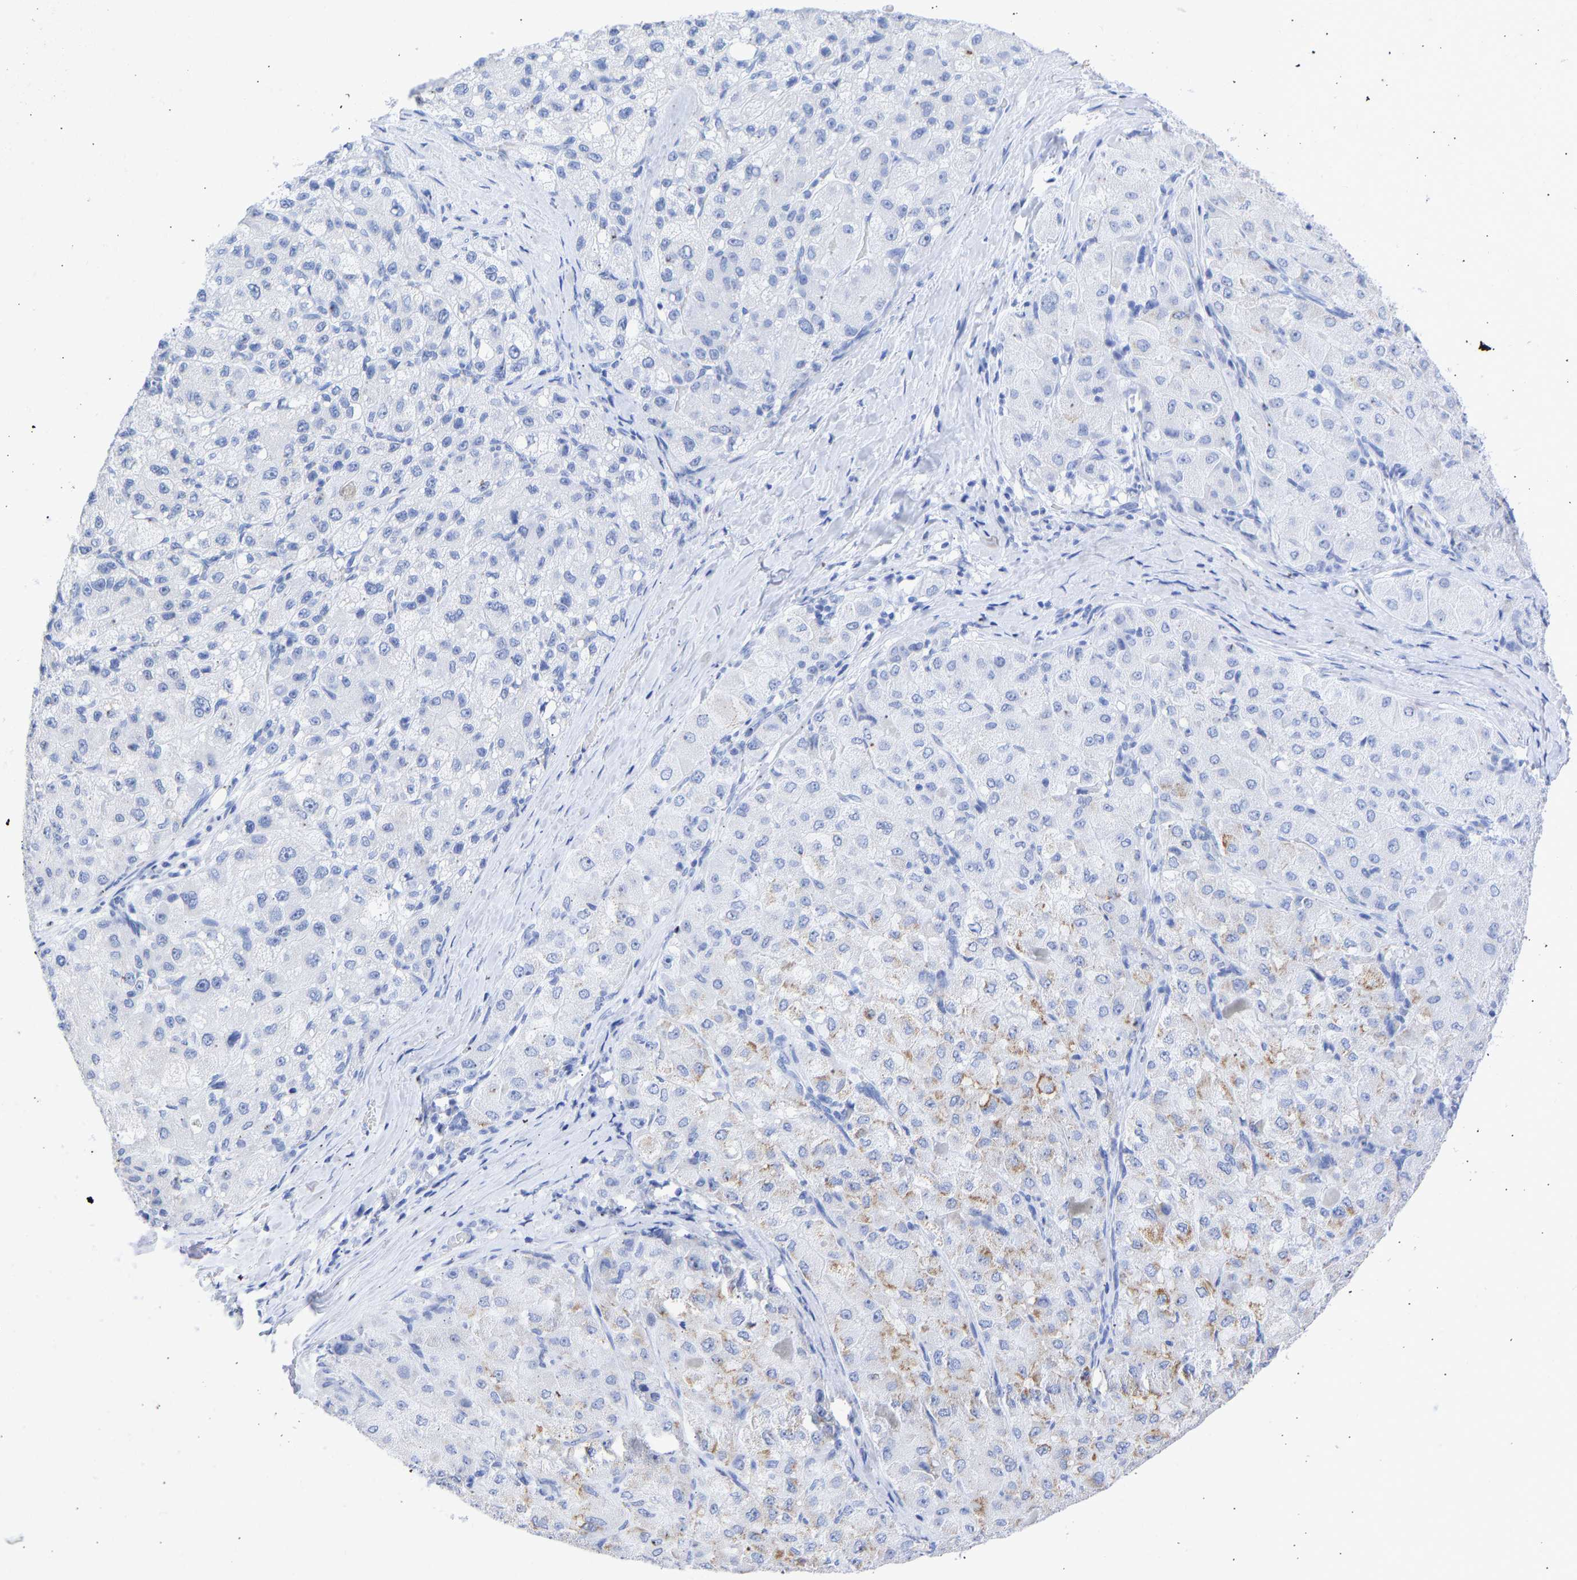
{"staining": {"intensity": "negative", "quantity": "none", "location": "none"}, "tissue": "liver cancer", "cell_type": "Tumor cells", "image_type": "cancer", "snomed": [{"axis": "morphology", "description": "Carcinoma, Hepatocellular, NOS"}, {"axis": "topography", "description": "Liver"}], "caption": "Tumor cells are negative for protein expression in human liver cancer.", "gene": "KRT1", "patient": {"sex": "male", "age": 80}}